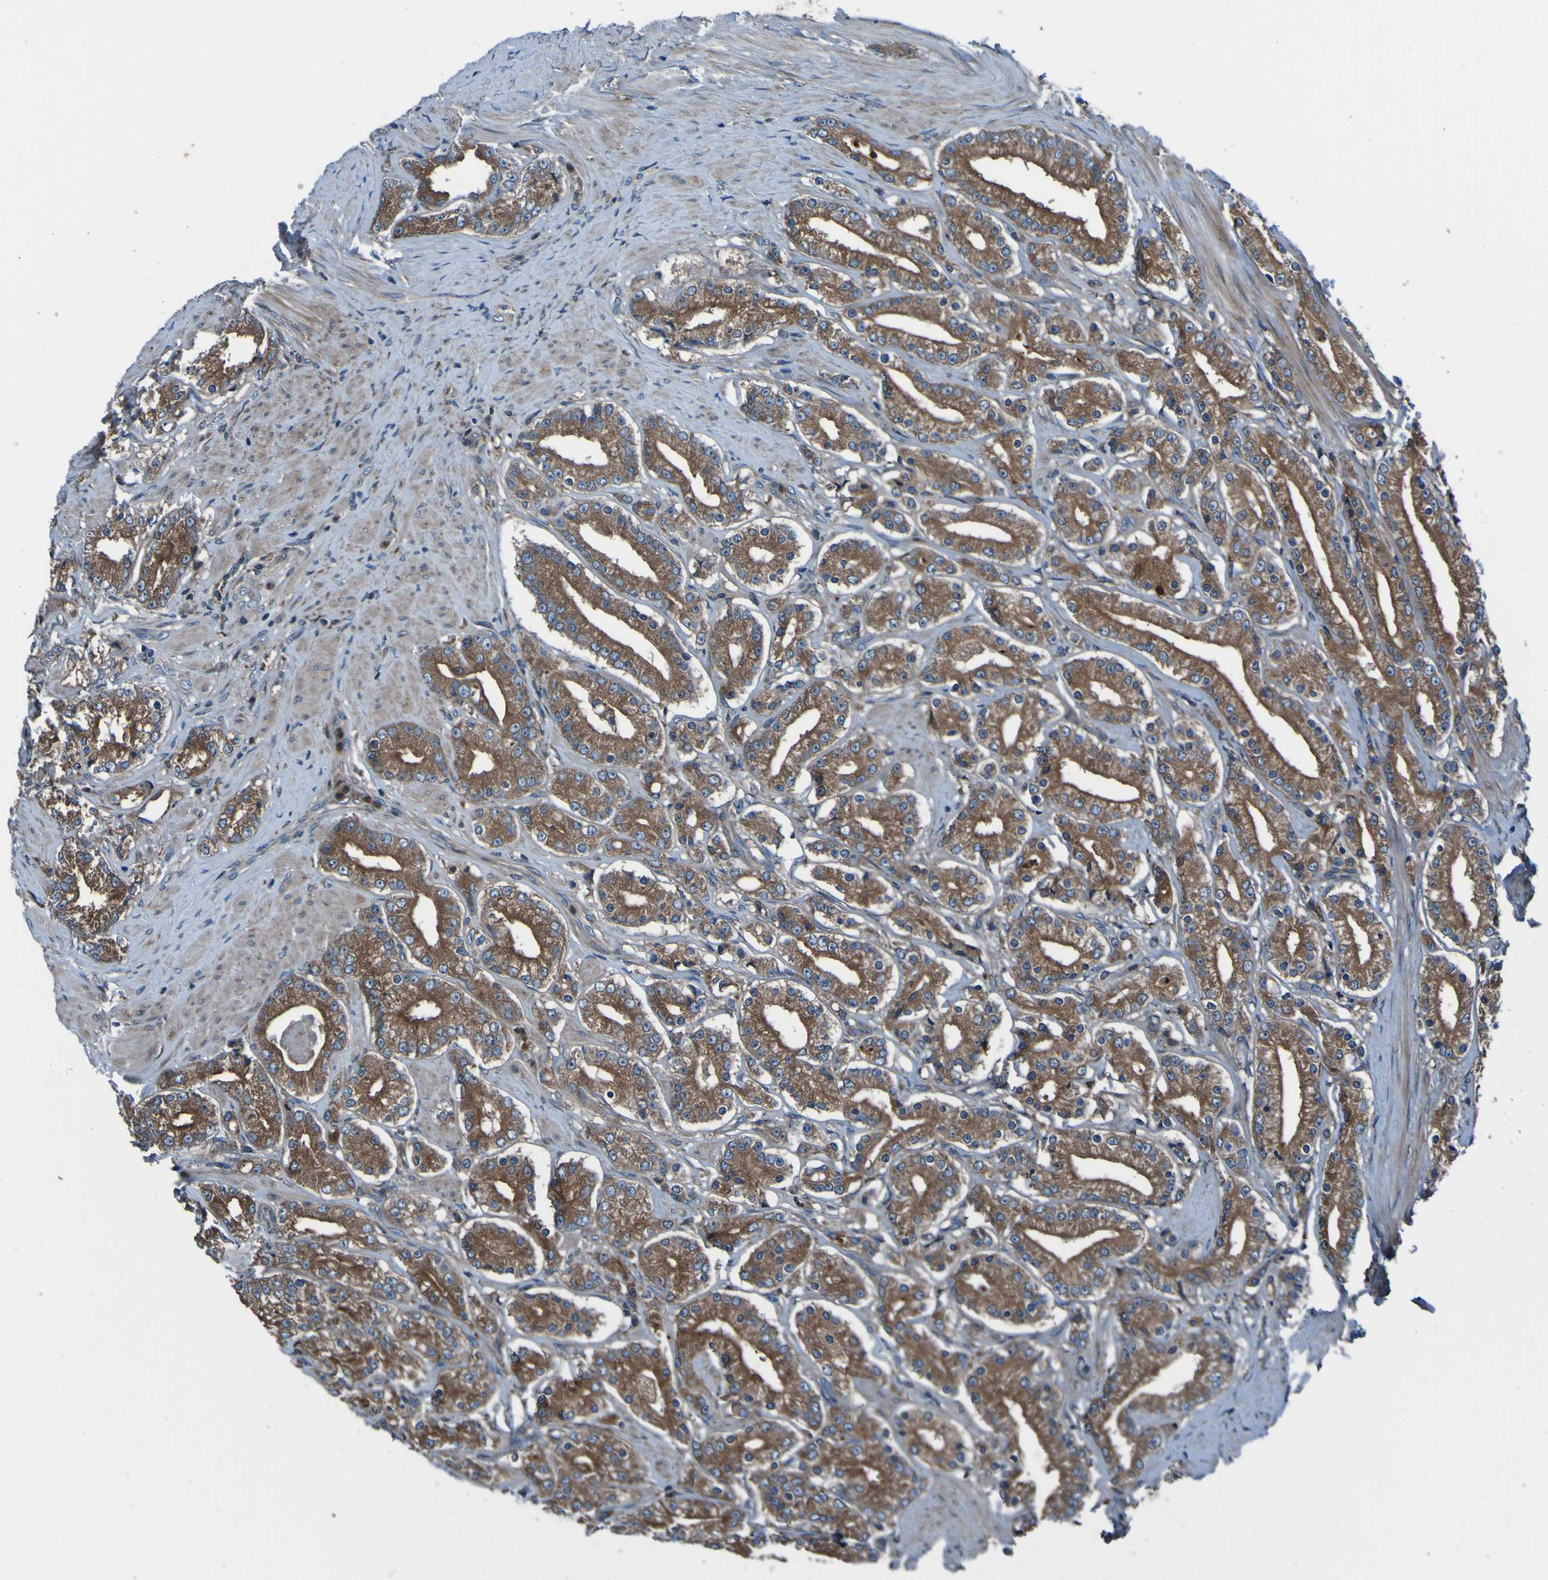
{"staining": {"intensity": "moderate", "quantity": ">75%", "location": "cytoplasmic/membranous"}, "tissue": "prostate cancer", "cell_type": "Tumor cells", "image_type": "cancer", "snomed": [{"axis": "morphology", "description": "Adenocarcinoma, Low grade"}, {"axis": "topography", "description": "Prostate"}], "caption": "Protein expression by IHC demonstrates moderate cytoplasmic/membranous staining in about >75% of tumor cells in prostate cancer (adenocarcinoma (low-grade)).", "gene": "RAB5B", "patient": {"sex": "male", "age": 63}}